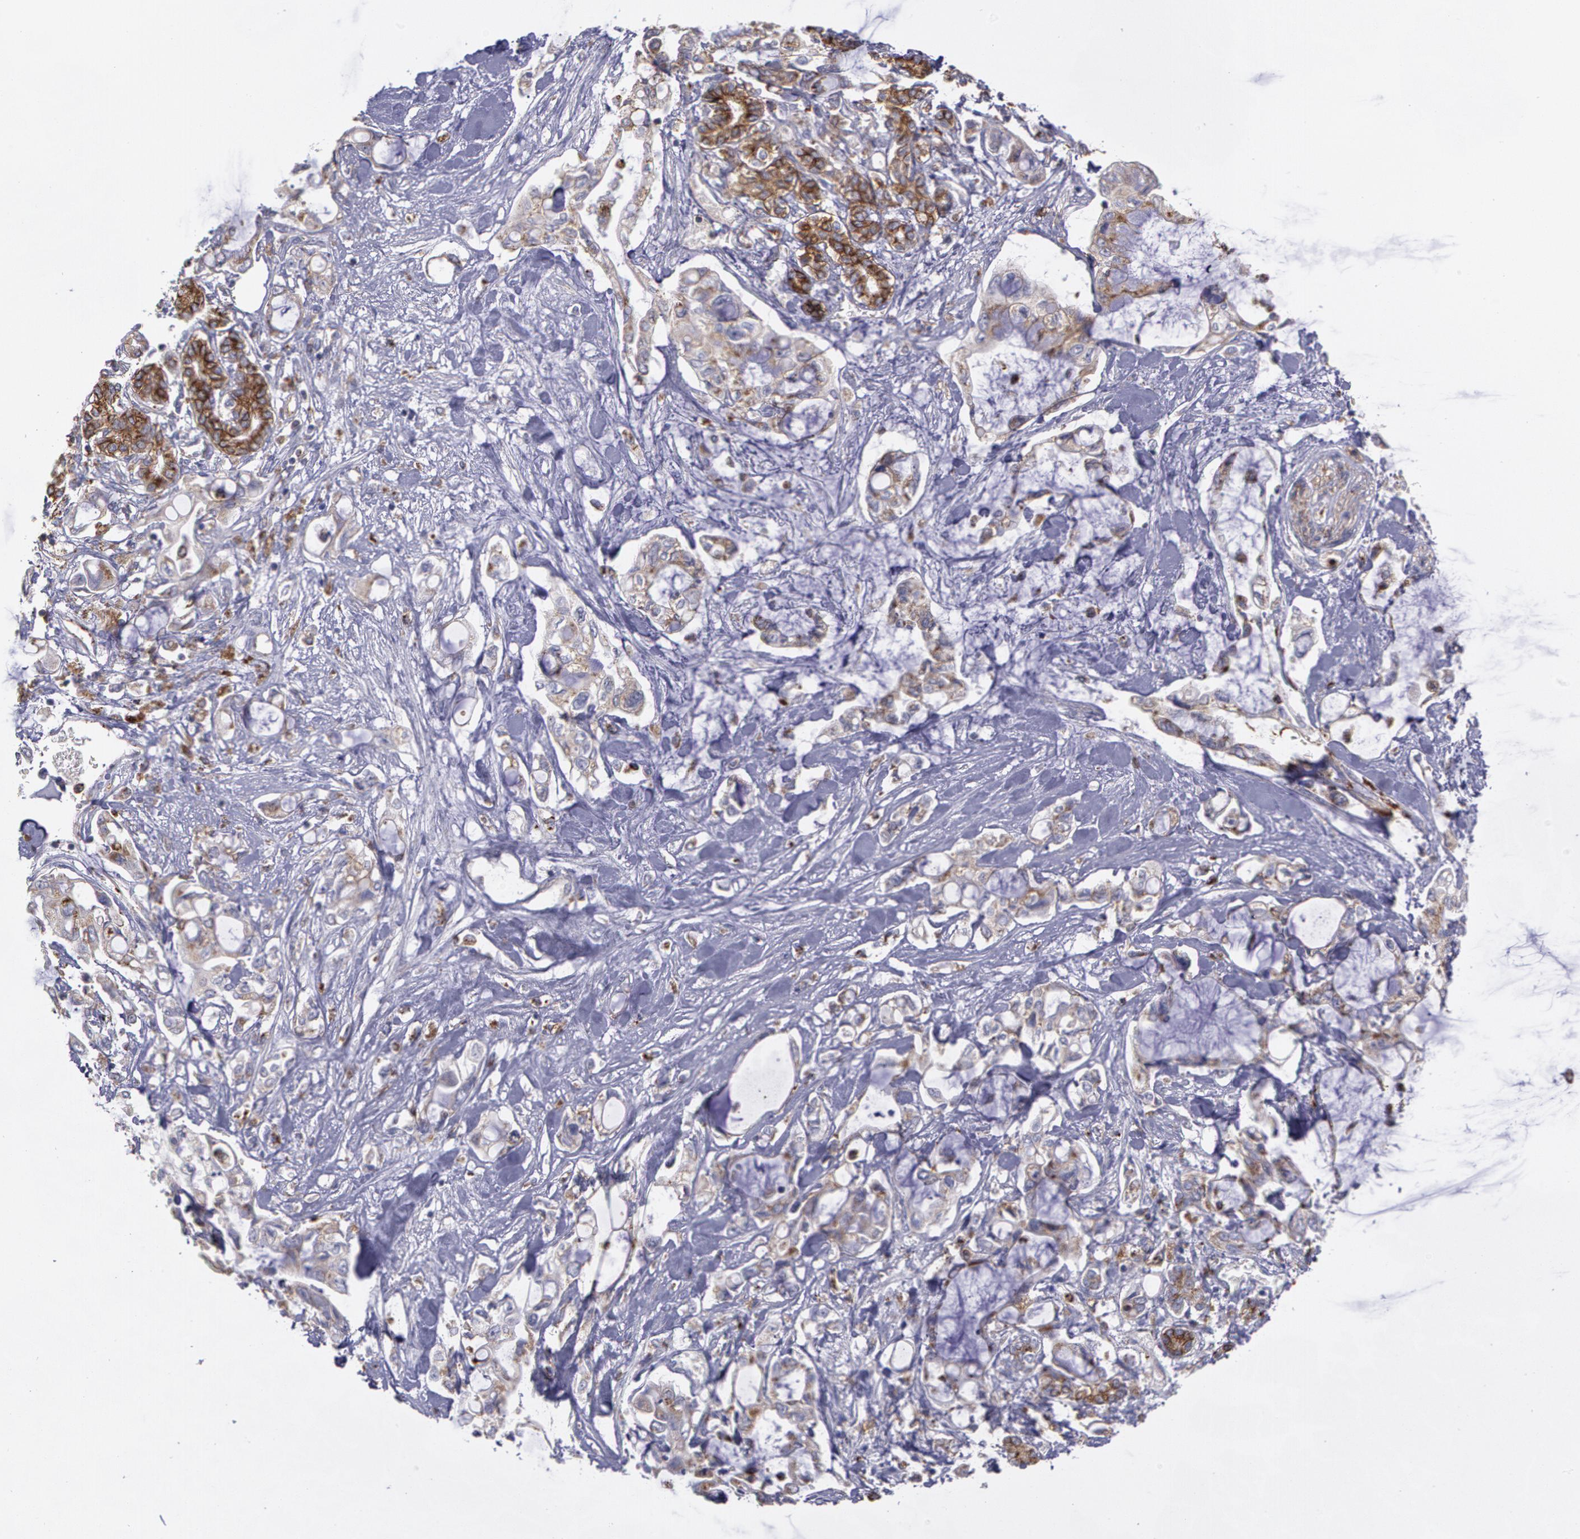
{"staining": {"intensity": "weak", "quantity": ">75%", "location": "cytoplasmic/membranous"}, "tissue": "pancreatic cancer", "cell_type": "Tumor cells", "image_type": "cancer", "snomed": [{"axis": "morphology", "description": "Adenocarcinoma, NOS"}, {"axis": "topography", "description": "Pancreas"}], "caption": "A high-resolution photomicrograph shows immunohistochemistry (IHC) staining of pancreatic cancer (adenocarcinoma), which displays weak cytoplasmic/membranous staining in approximately >75% of tumor cells.", "gene": "FLOT2", "patient": {"sex": "female", "age": 70}}